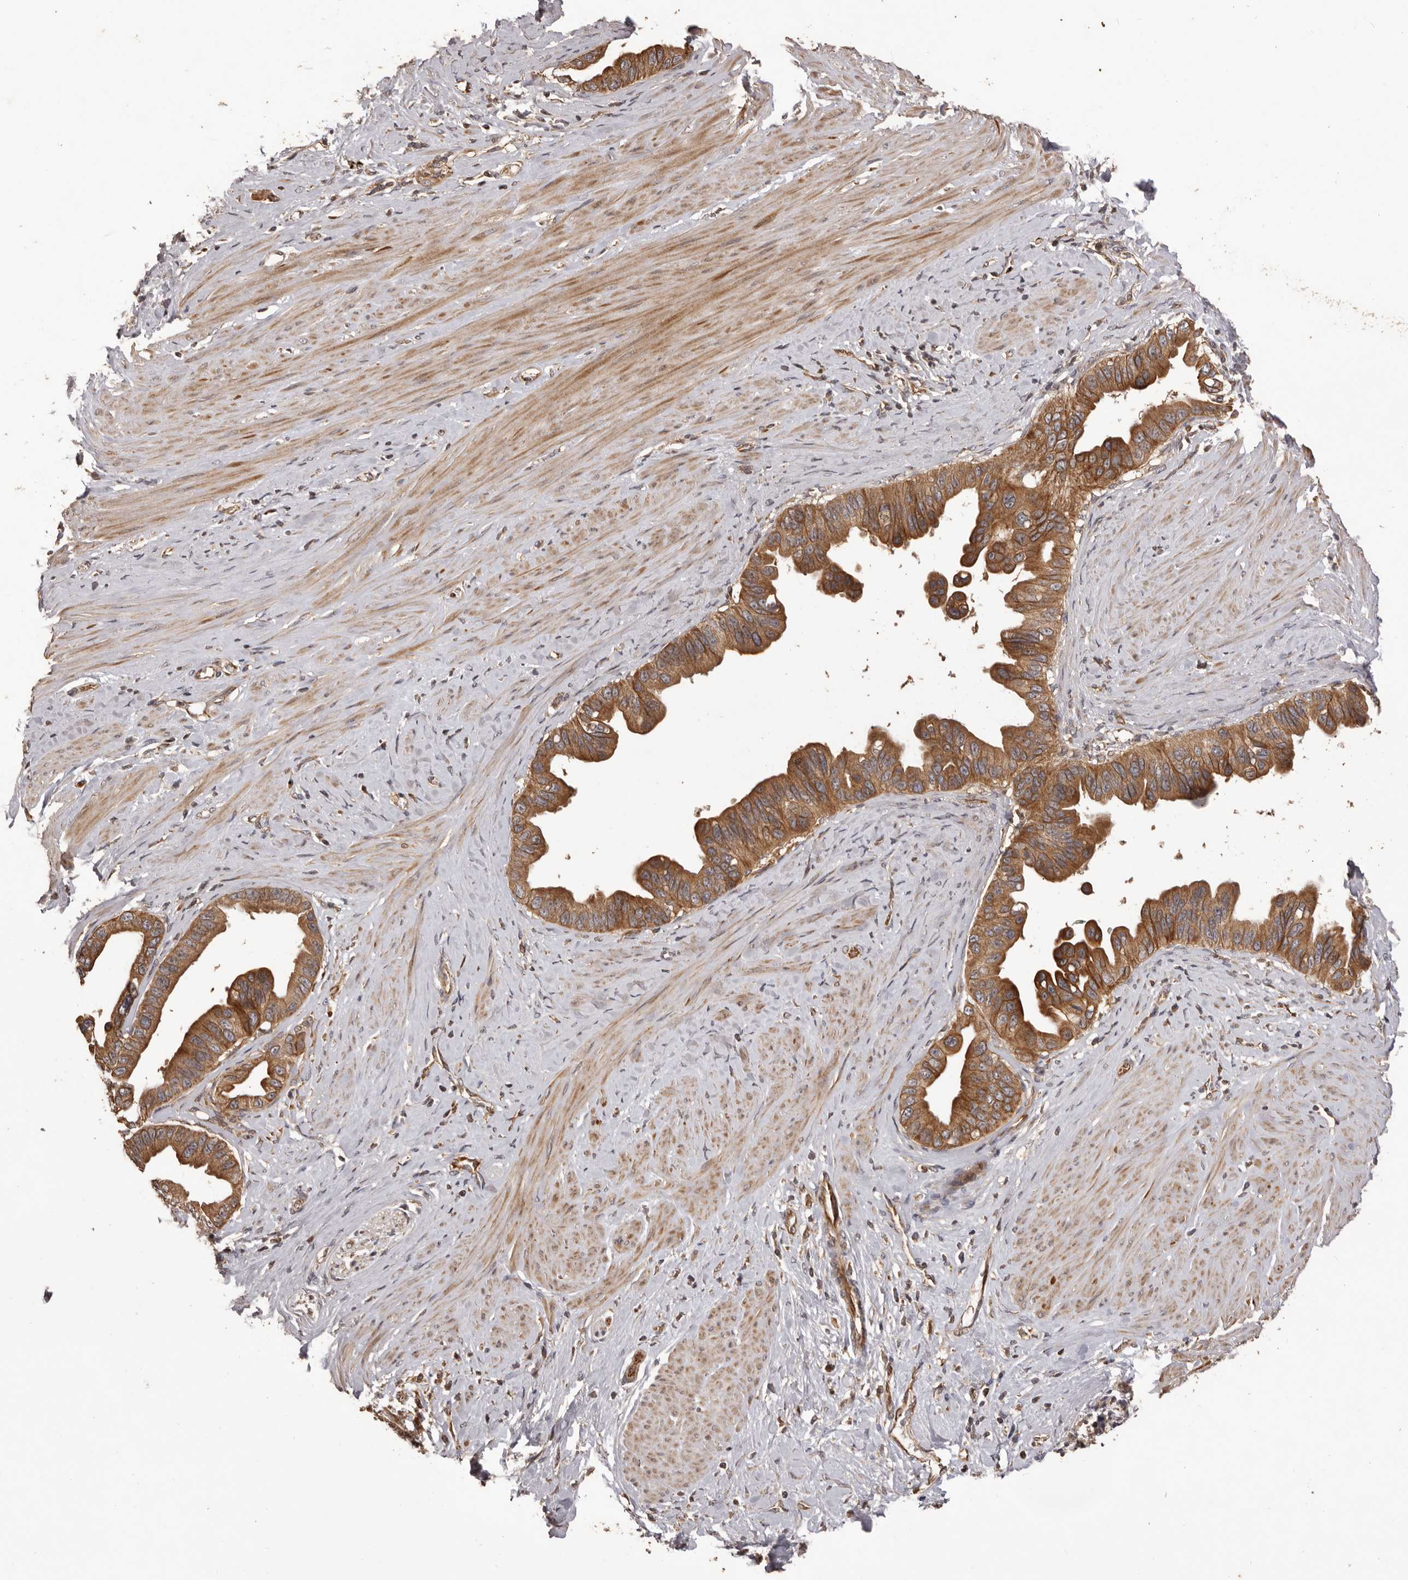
{"staining": {"intensity": "strong", "quantity": ">75%", "location": "cytoplasmic/membranous"}, "tissue": "pancreatic cancer", "cell_type": "Tumor cells", "image_type": "cancer", "snomed": [{"axis": "morphology", "description": "Adenocarcinoma, NOS"}, {"axis": "topography", "description": "Pancreas"}], "caption": "Immunohistochemistry (IHC) (DAB) staining of pancreatic adenocarcinoma demonstrates strong cytoplasmic/membranous protein positivity in approximately >75% of tumor cells. (DAB IHC with brightfield microscopy, high magnification).", "gene": "QRSL1", "patient": {"sex": "female", "age": 56}}